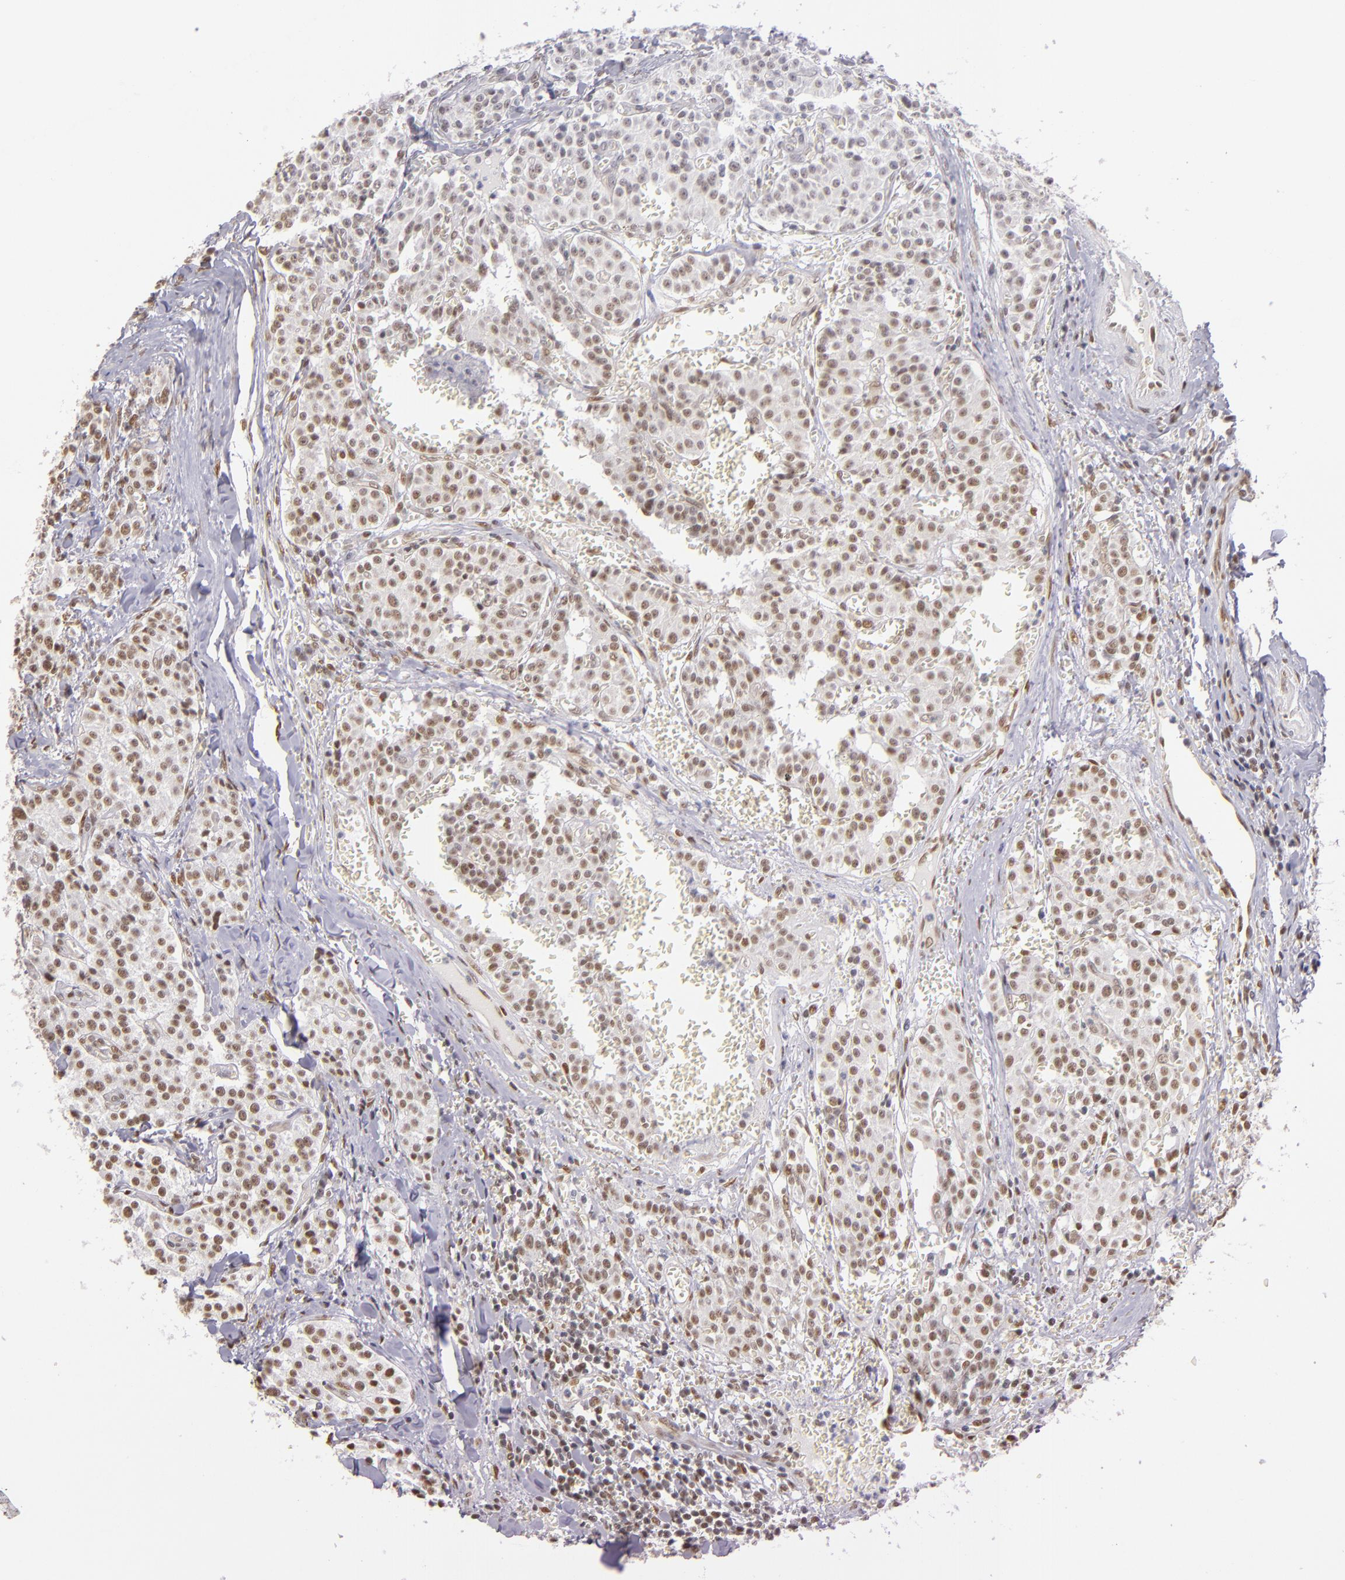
{"staining": {"intensity": "weak", "quantity": ">75%", "location": "nuclear"}, "tissue": "carcinoid", "cell_type": "Tumor cells", "image_type": "cancer", "snomed": [{"axis": "morphology", "description": "Carcinoid, malignant, NOS"}, {"axis": "topography", "description": "Stomach"}], "caption": "There is low levels of weak nuclear staining in tumor cells of carcinoid (malignant), as demonstrated by immunohistochemical staining (brown color).", "gene": "NCOR2", "patient": {"sex": "female", "age": 76}}